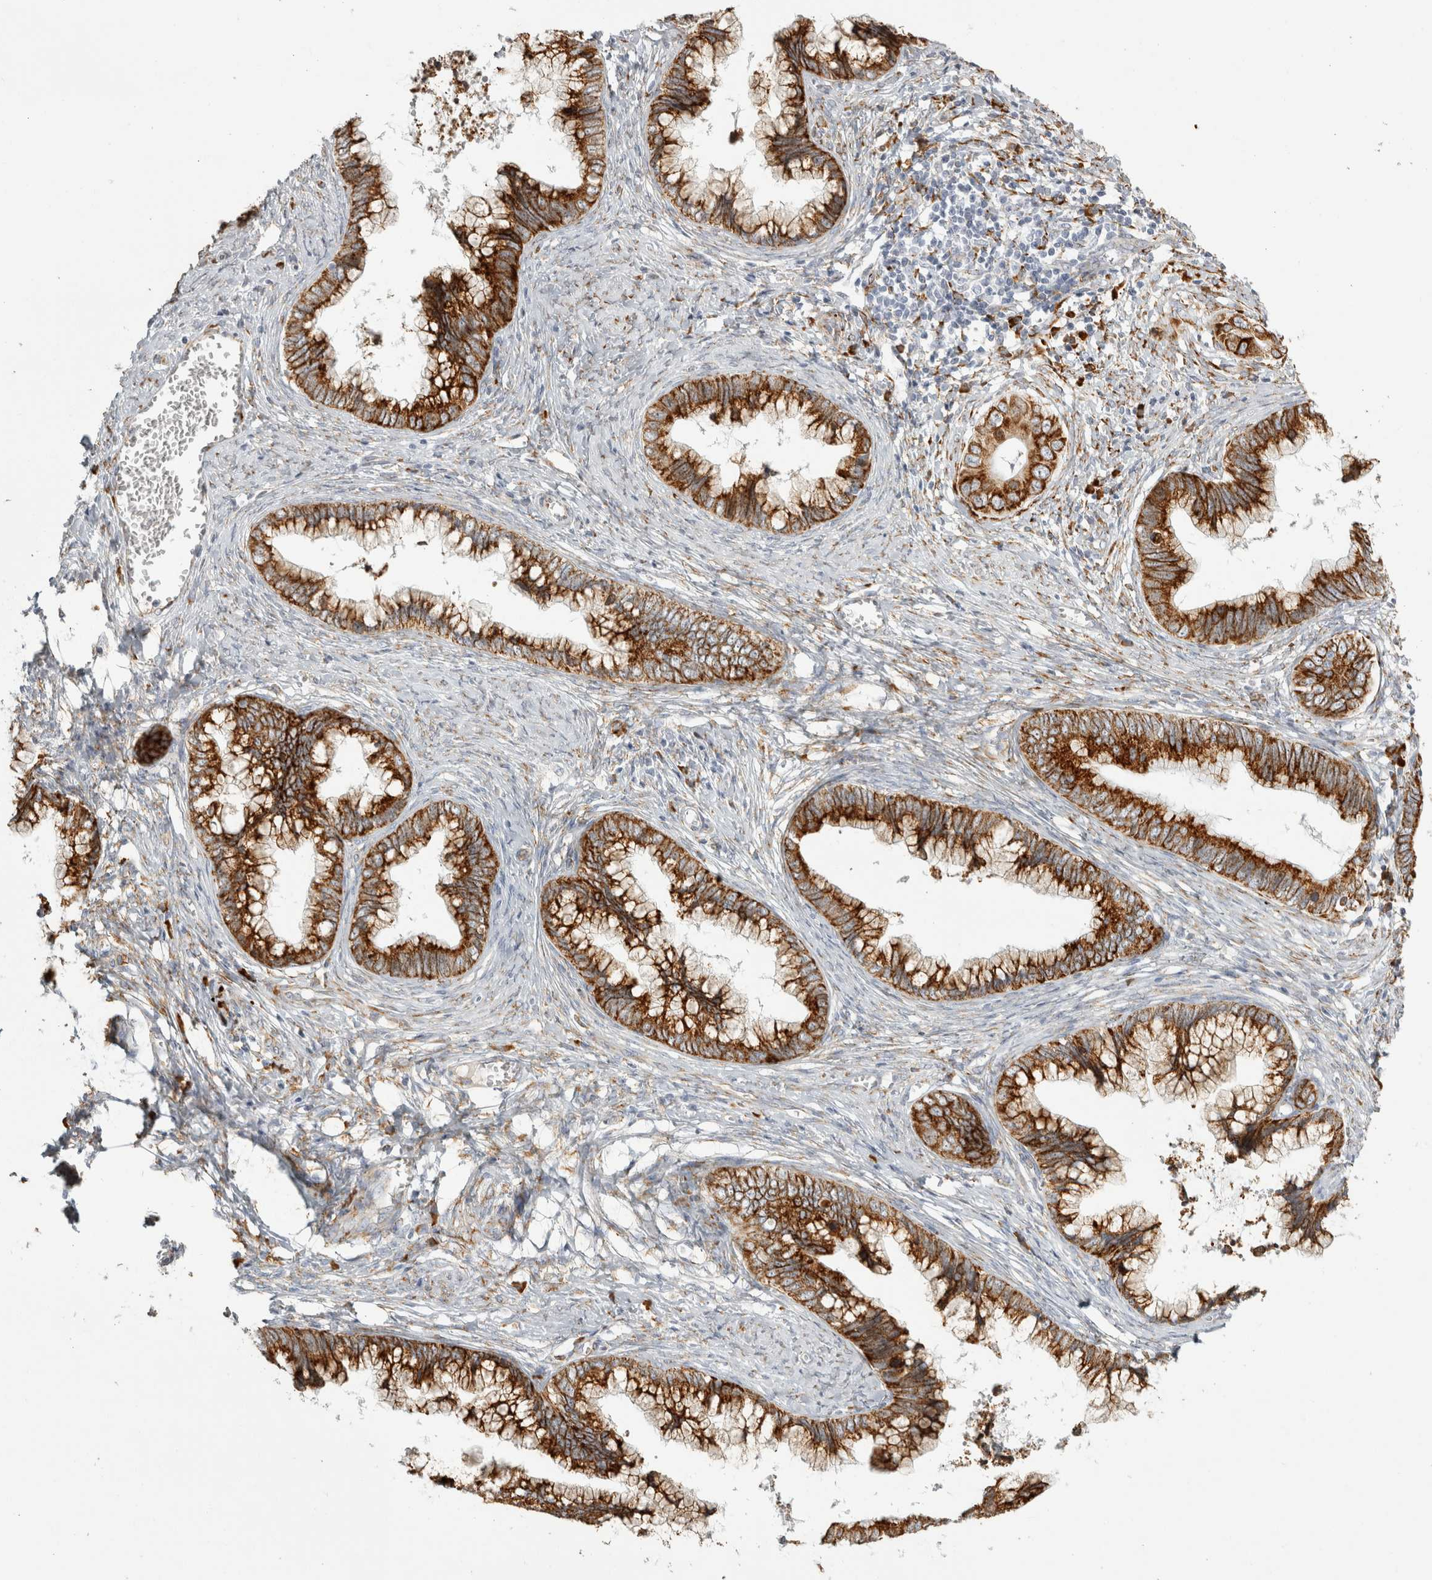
{"staining": {"intensity": "strong", "quantity": ">75%", "location": "cytoplasmic/membranous"}, "tissue": "cervical cancer", "cell_type": "Tumor cells", "image_type": "cancer", "snomed": [{"axis": "morphology", "description": "Adenocarcinoma, NOS"}, {"axis": "topography", "description": "Cervix"}], "caption": "IHC staining of cervical adenocarcinoma, which demonstrates high levels of strong cytoplasmic/membranous staining in about >75% of tumor cells indicating strong cytoplasmic/membranous protein positivity. The staining was performed using DAB (3,3'-diaminobenzidine) (brown) for protein detection and nuclei were counterstained in hematoxylin (blue).", "gene": "OSTN", "patient": {"sex": "female", "age": 44}}